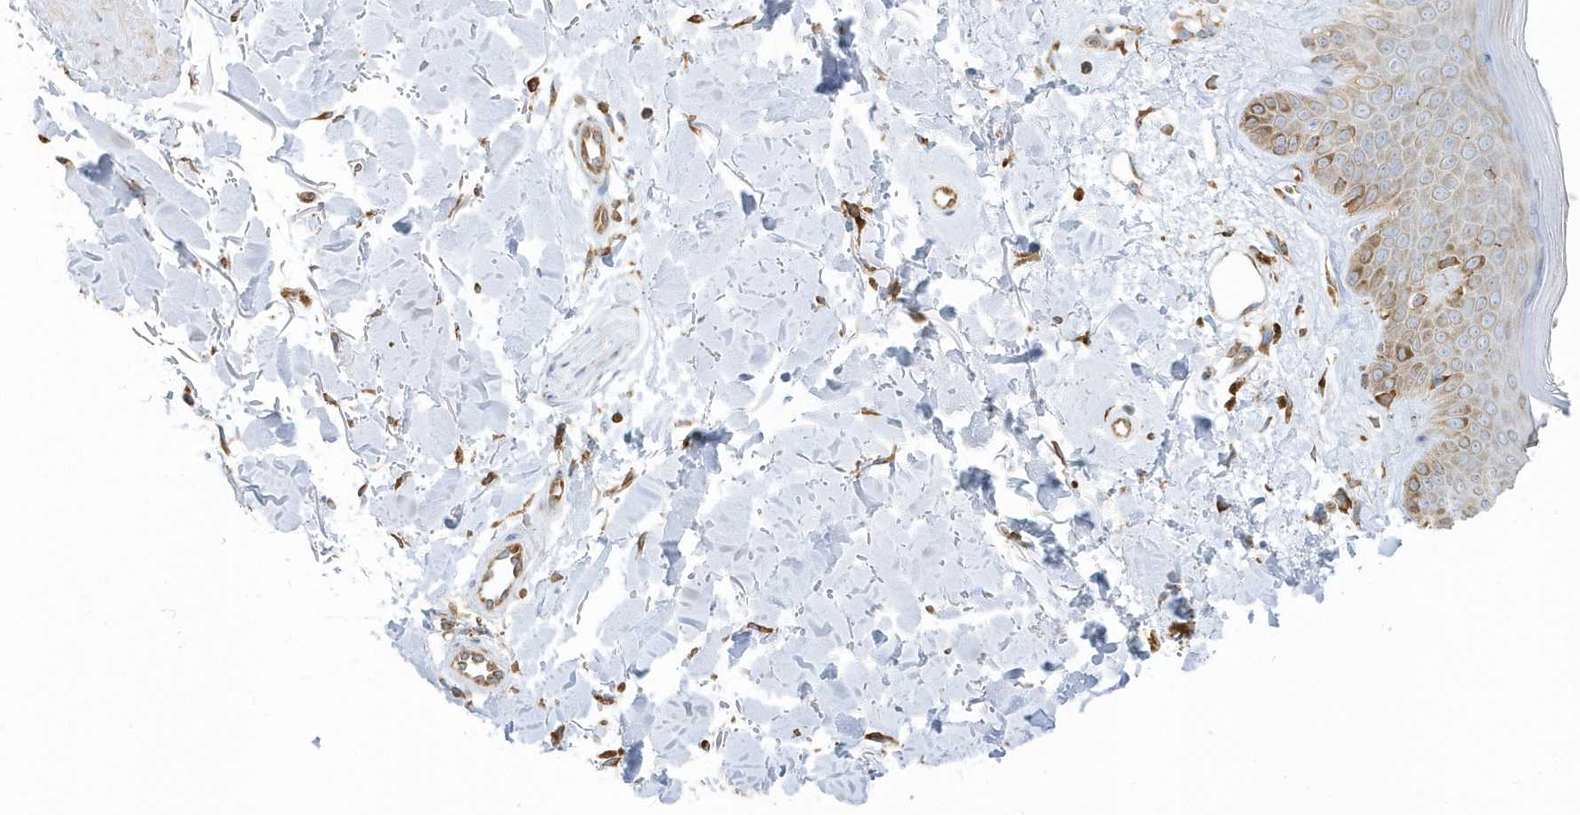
{"staining": {"intensity": "moderate", "quantity": ">75%", "location": "cytoplasmic/membranous"}, "tissue": "skin", "cell_type": "Fibroblasts", "image_type": "normal", "snomed": [{"axis": "morphology", "description": "Normal tissue, NOS"}, {"axis": "topography", "description": "Skin"}], "caption": "Skin stained for a protein (brown) displays moderate cytoplasmic/membranous positive expression in about >75% of fibroblasts.", "gene": "PDIA6", "patient": {"sex": "female", "age": 64}}